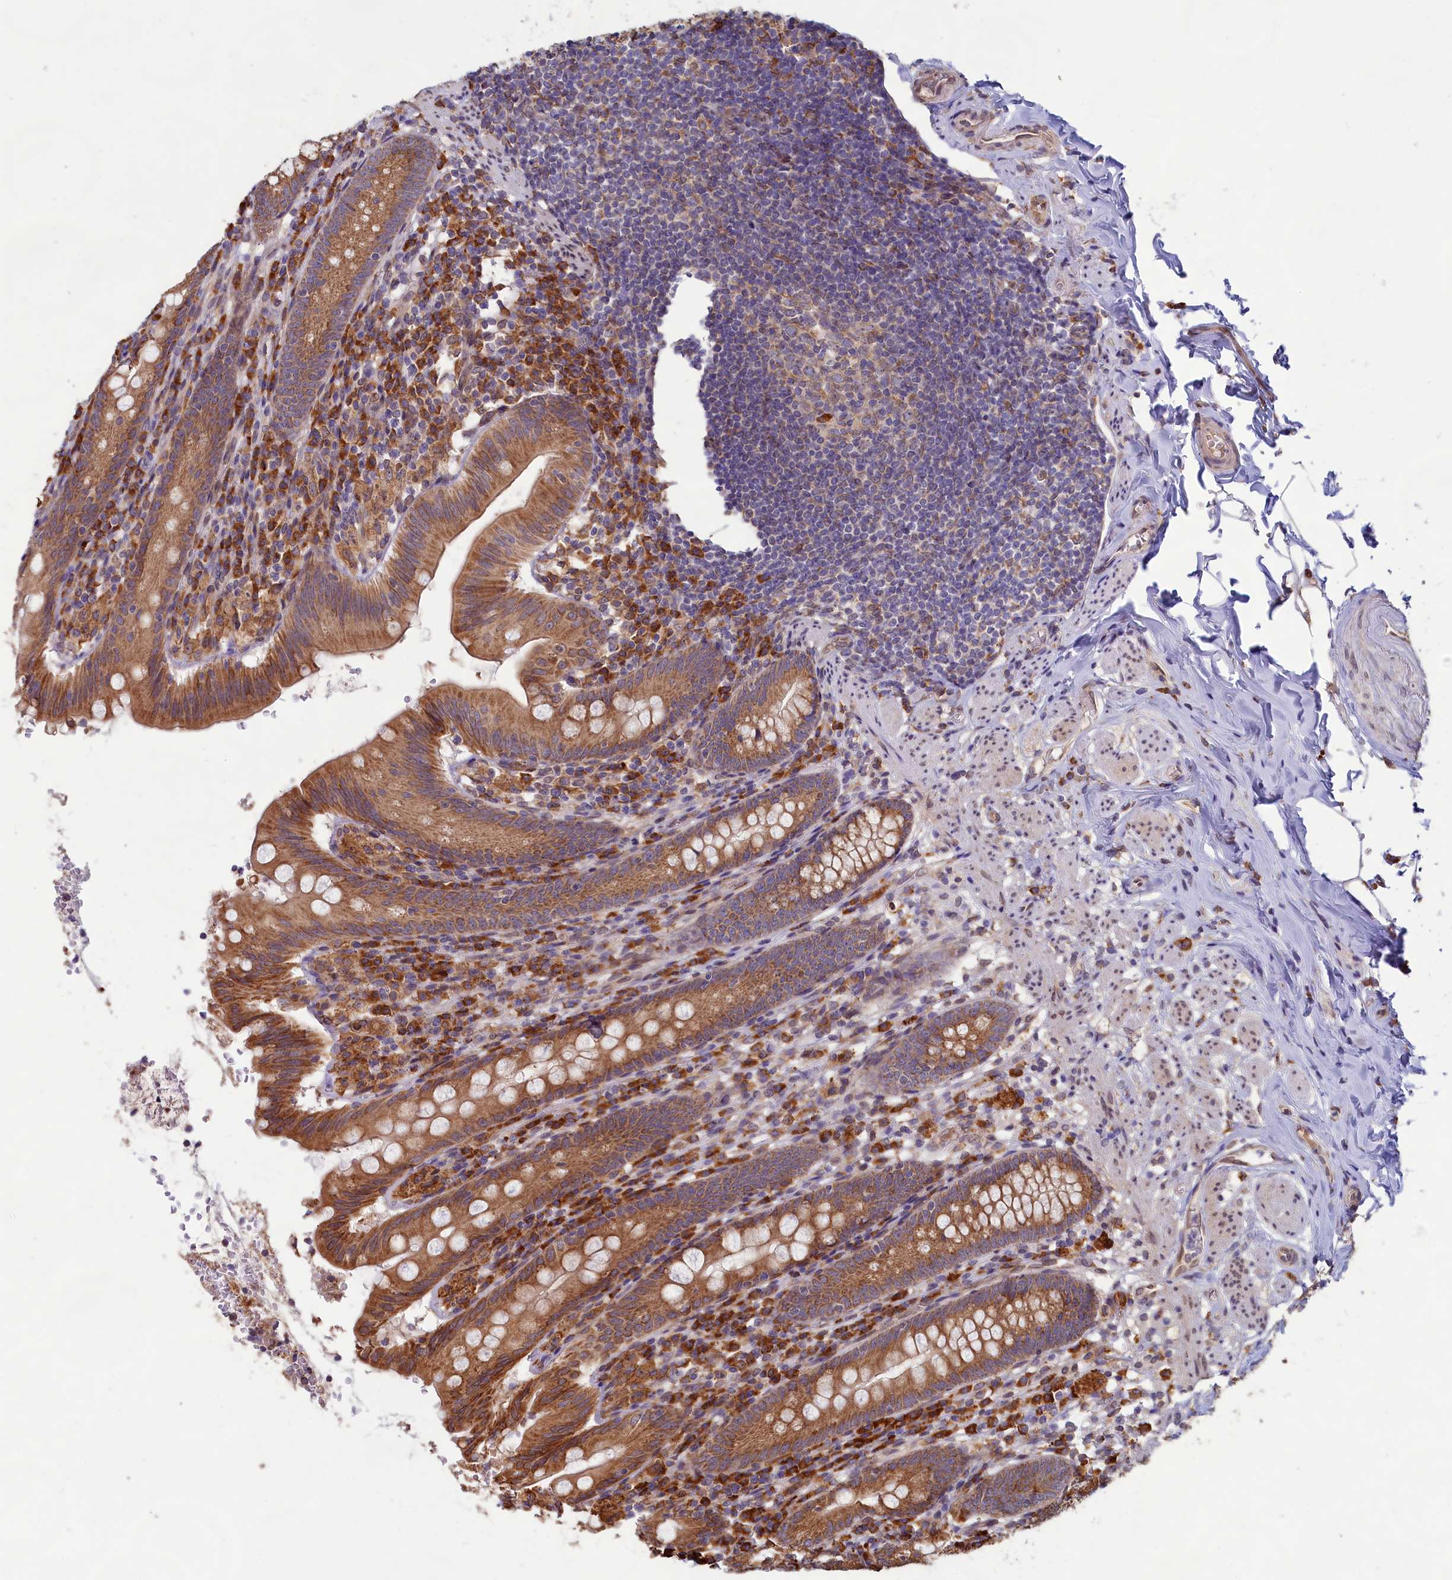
{"staining": {"intensity": "moderate", "quantity": ">75%", "location": "cytoplasmic/membranous"}, "tissue": "appendix", "cell_type": "Glandular cells", "image_type": "normal", "snomed": [{"axis": "morphology", "description": "Normal tissue, NOS"}, {"axis": "topography", "description": "Appendix"}], "caption": "Immunohistochemistry (IHC) of benign human appendix reveals medium levels of moderate cytoplasmic/membranous positivity in approximately >75% of glandular cells.", "gene": "TBC1D19", "patient": {"sex": "male", "age": 55}}